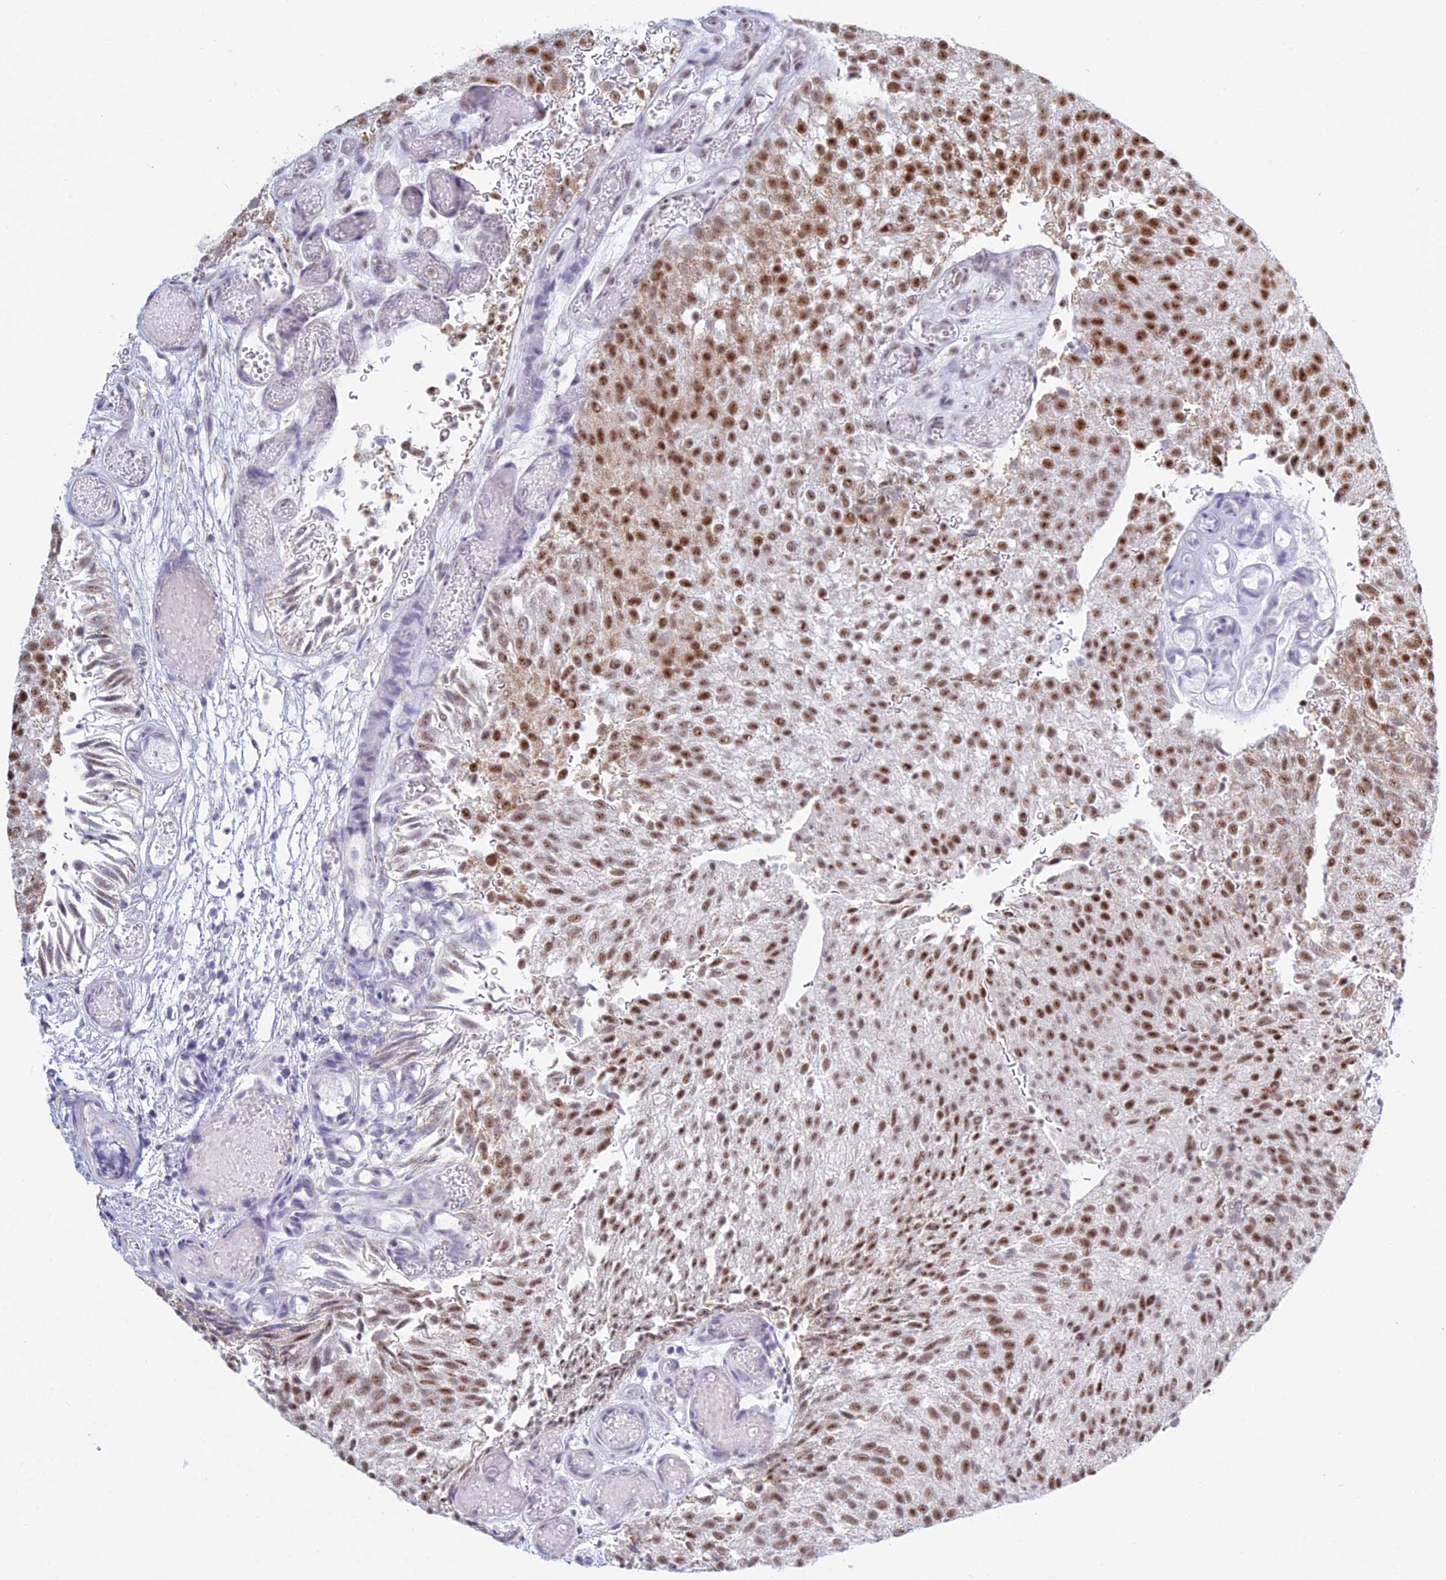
{"staining": {"intensity": "strong", "quantity": ">75%", "location": "nuclear"}, "tissue": "urothelial cancer", "cell_type": "Tumor cells", "image_type": "cancer", "snomed": [{"axis": "morphology", "description": "Urothelial carcinoma, Low grade"}, {"axis": "topography", "description": "Urinary bladder"}], "caption": "High-magnification brightfield microscopy of urothelial cancer stained with DAB (3,3'-diaminobenzidine) (brown) and counterstained with hematoxylin (blue). tumor cells exhibit strong nuclear staining is appreciated in approximately>75% of cells.", "gene": "KLF14", "patient": {"sex": "male", "age": 78}}